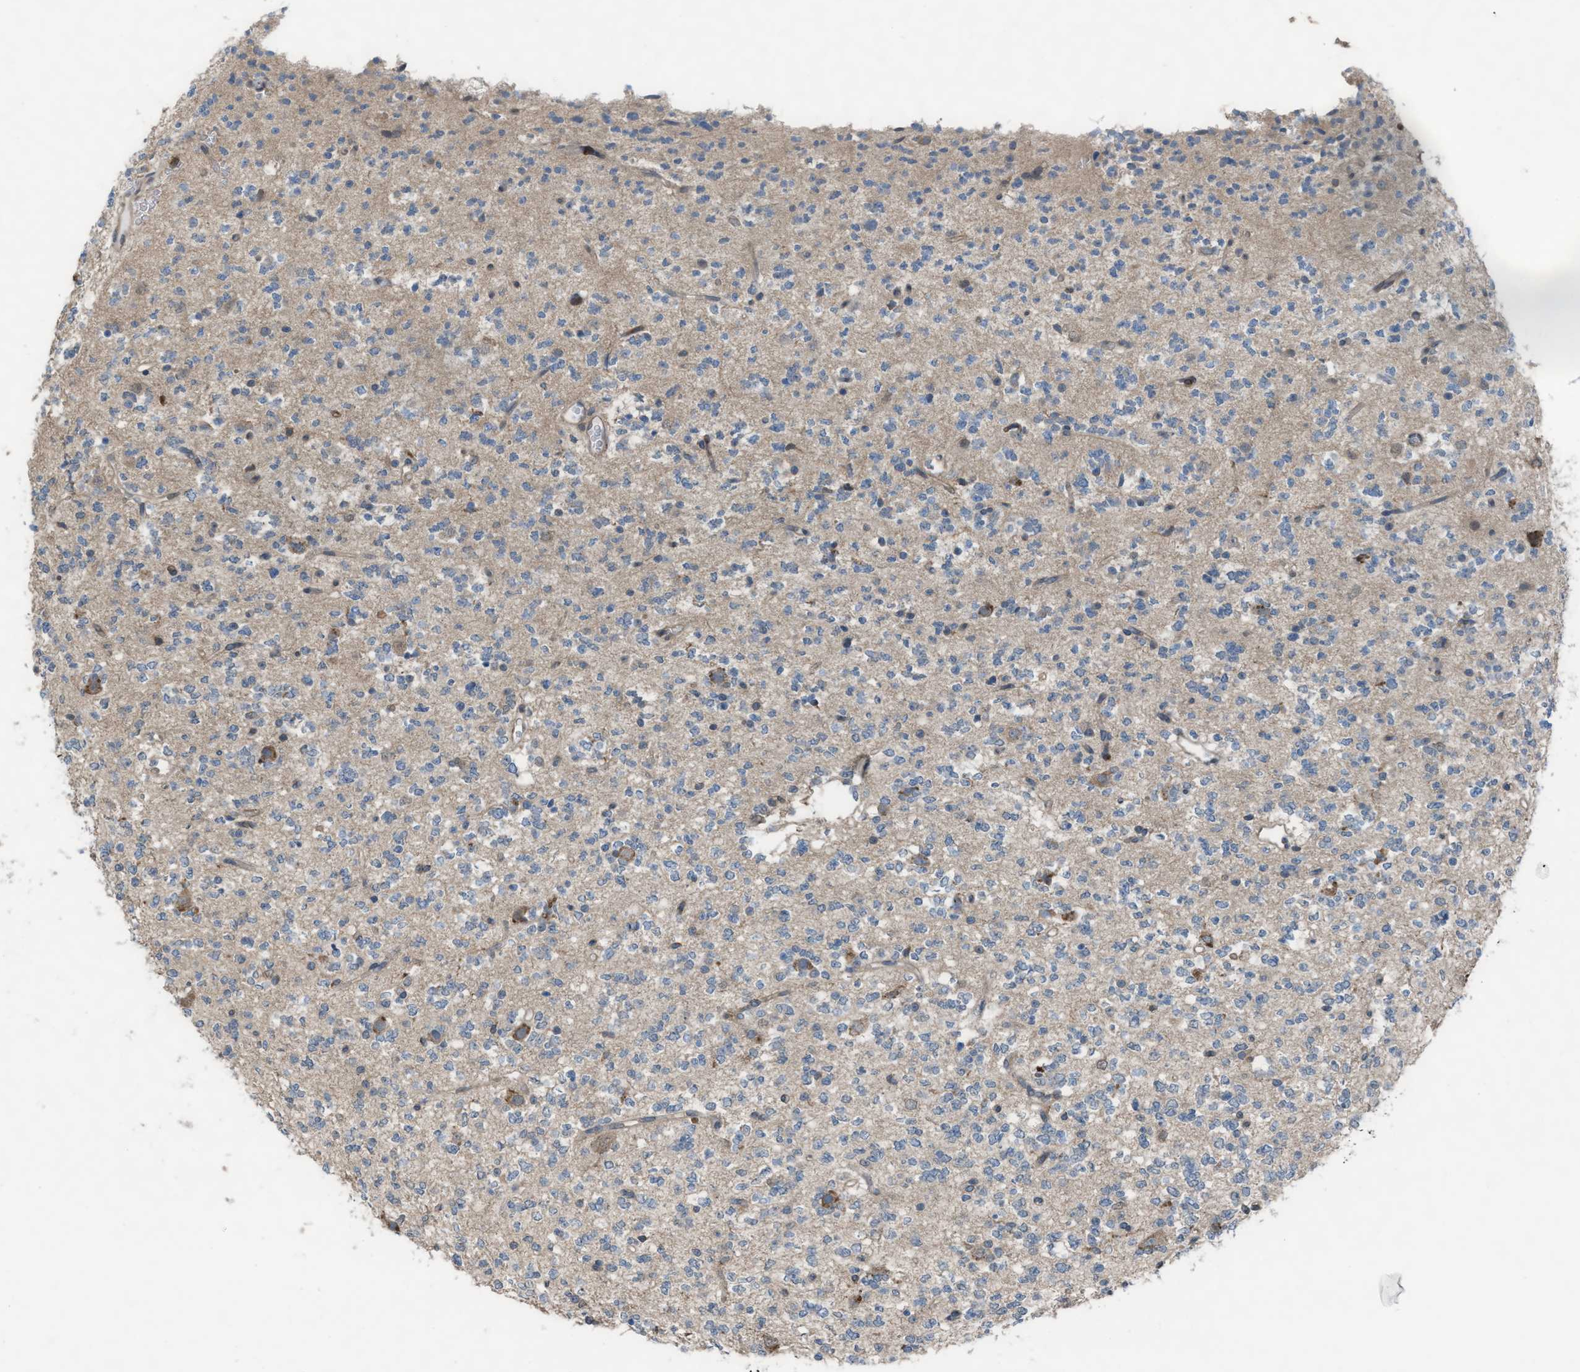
{"staining": {"intensity": "negative", "quantity": "none", "location": "none"}, "tissue": "glioma", "cell_type": "Tumor cells", "image_type": "cancer", "snomed": [{"axis": "morphology", "description": "Glioma, malignant, Low grade"}, {"axis": "topography", "description": "Brain"}], "caption": "Tumor cells show no significant protein staining in glioma.", "gene": "PLAA", "patient": {"sex": "male", "age": 38}}